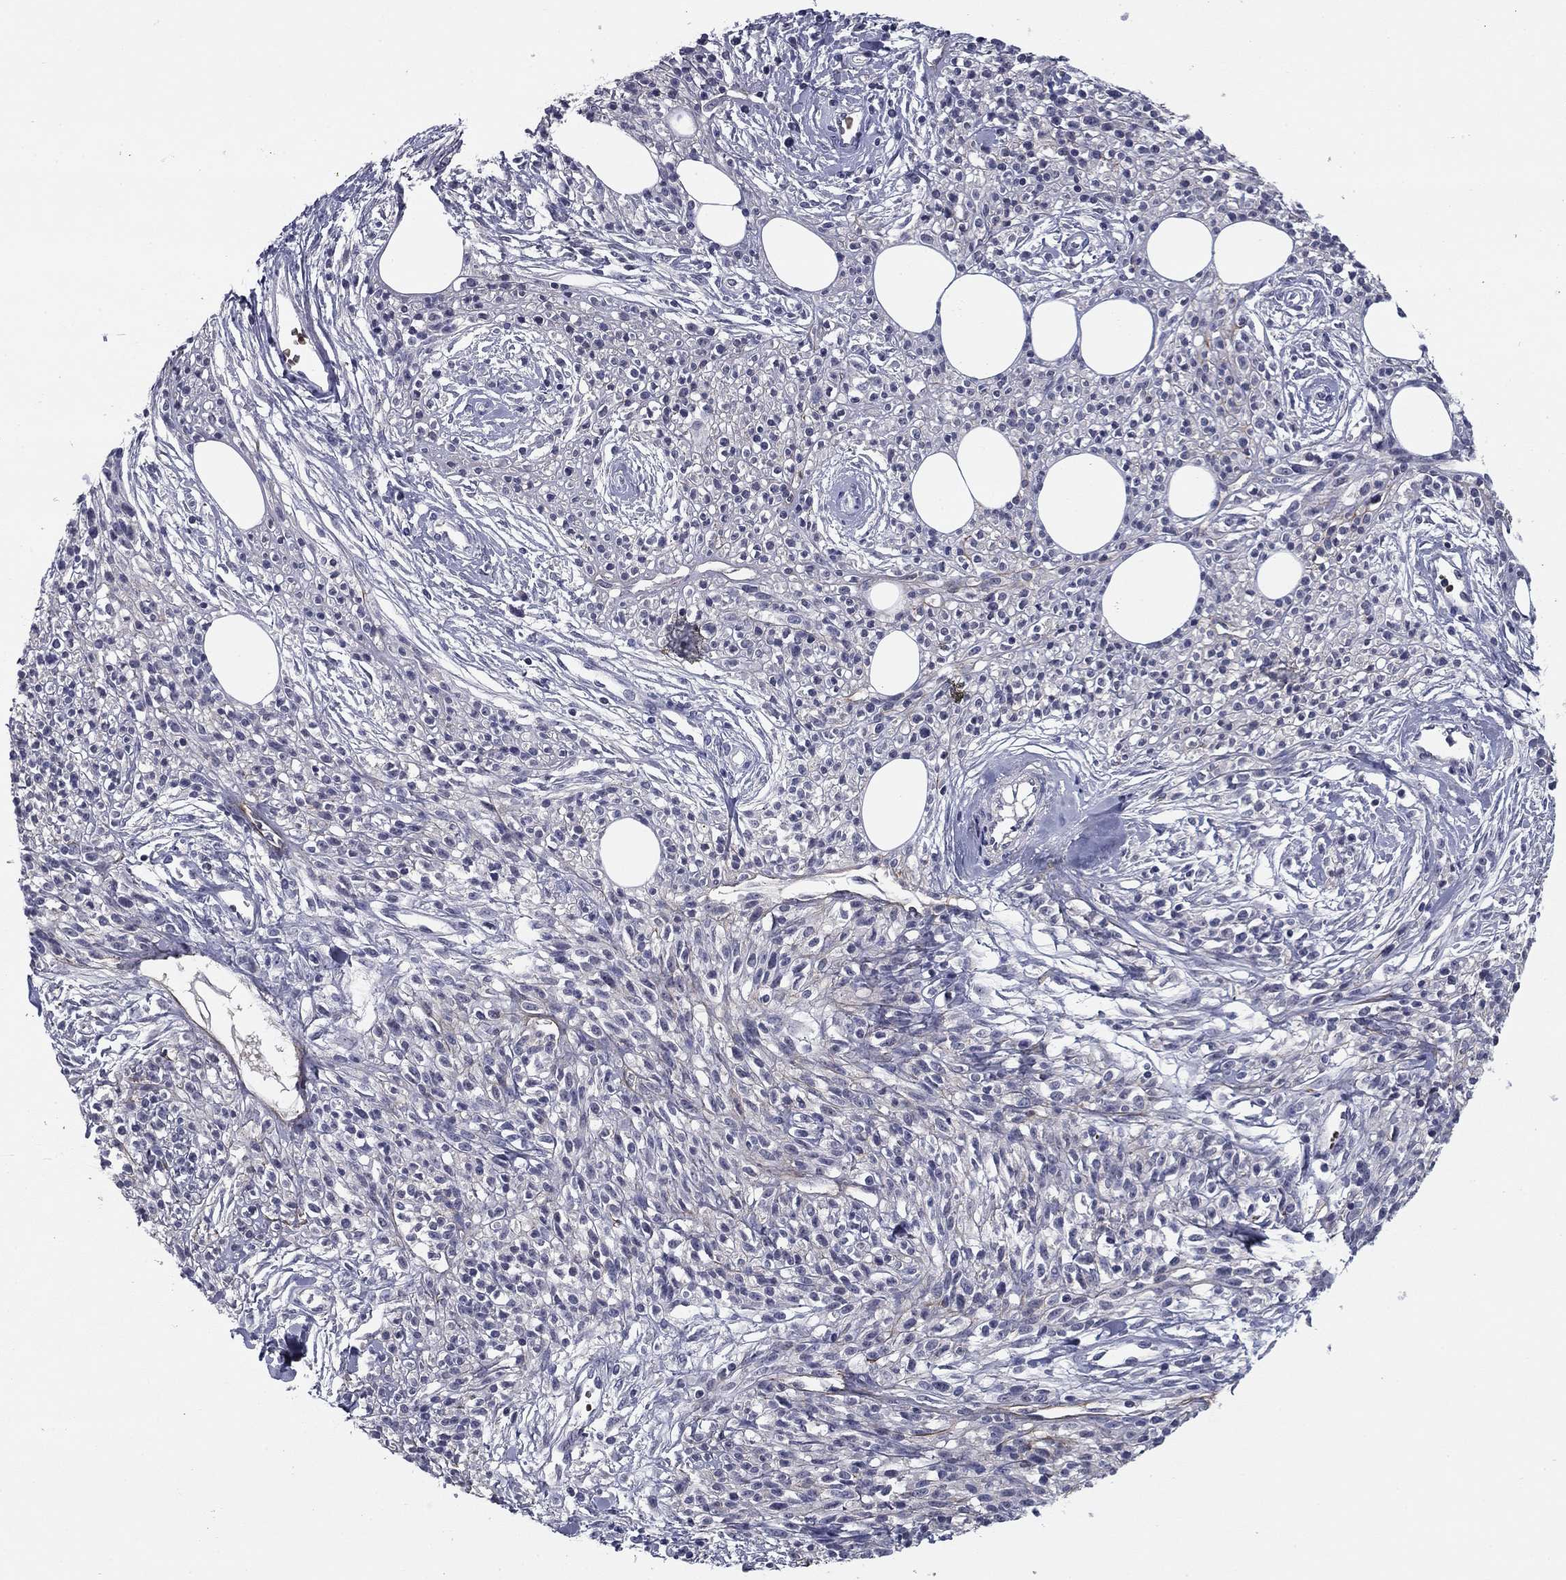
{"staining": {"intensity": "negative", "quantity": "none", "location": "none"}, "tissue": "melanoma", "cell_type": "Tumor cells", "image_type": "cancer", "snomed": [{"axis": "morphology", "description": "Malignant melanoma, NOS"}, {"axis": "topography", "description": "Skin"}, {"axis": "topography", "description": "Skin of trunk"}], "caption": "High power microscopy image of an IHC micrograph of malignant melanoma, revealing no significant positivity in tumor cells. (DAB immunohistochemistry with hematoxylin counter stain).", "gene": "REXO5", "patient": {"sex": "male", "age": 74}}